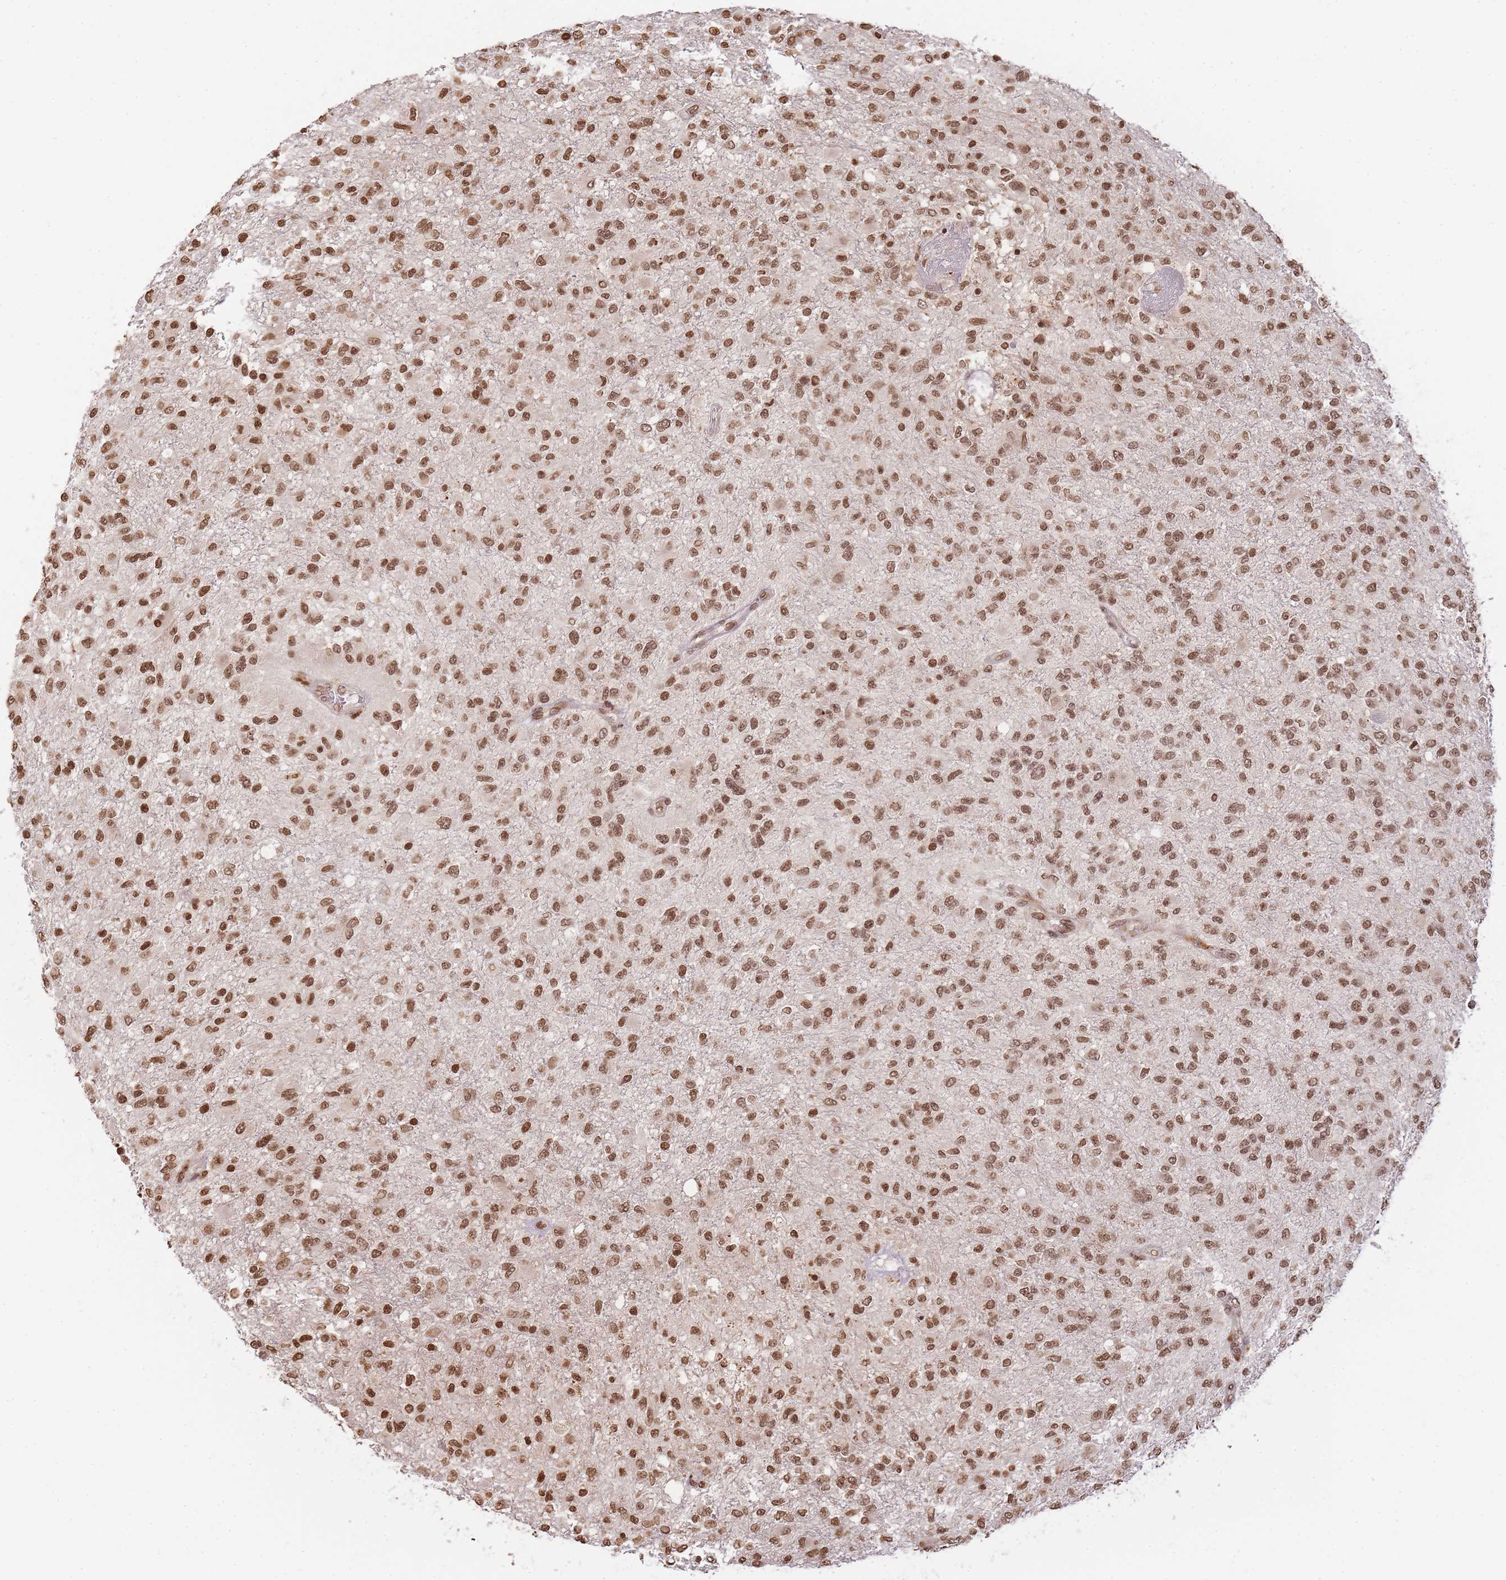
{"staining": {"intensity": "moderate", "quantity": ">75%", "location": "nuclear"}, "tissue": "glioma", "cell_type": "Tumor cells", "image_type": "cancer", "snomed": [{"axis": "morphology", "description": "Glioma, malignant, High grade"}, {"axis": "topography", "description": "Brain"}], "caption": "The photomicrograph exhibits a brown stain indicating the presence of a protein in the nuclear of tumor cells in high-grade glioma (malignant).", "gene": "WWTR1", "patient": {"sex": "female", "age": 74}}